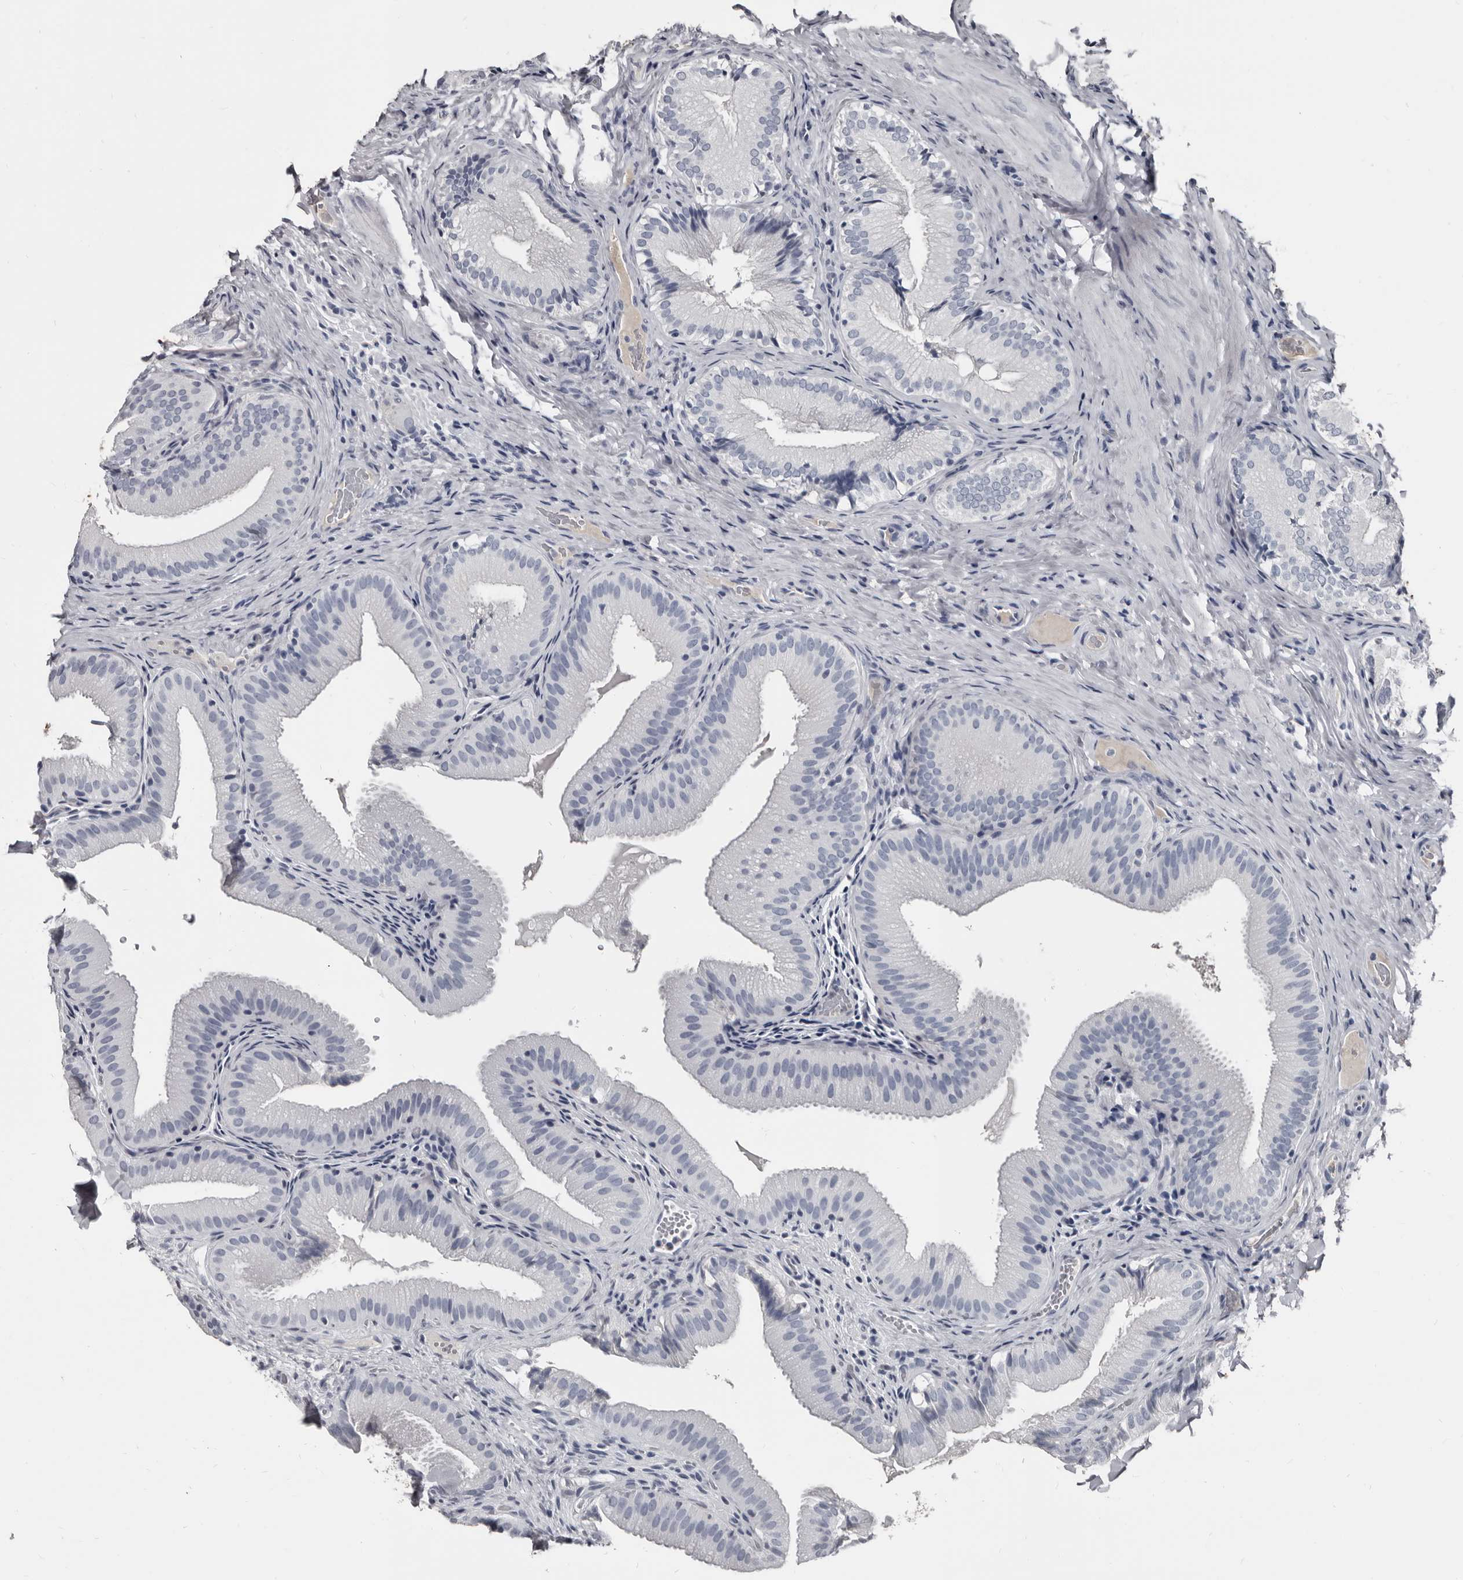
{"staining": {"intensity": "weak", "quantity": "<25%", "location": "cytoplasmic/membranous"}, "tissue": "gallbladder", "cell_type": "Glandular cells", "image_type": "normal", "snomed": [{"axis": "morphology", "description": "Normal tissue, NOS"}, {"axis": "topography", "description": "Gallbladder"}], "caption": "IHC of benign gallbladder reveals no expression in glandular cells.", "gene": "GREB1", "patient": {"sex": "female", "age": 30}}